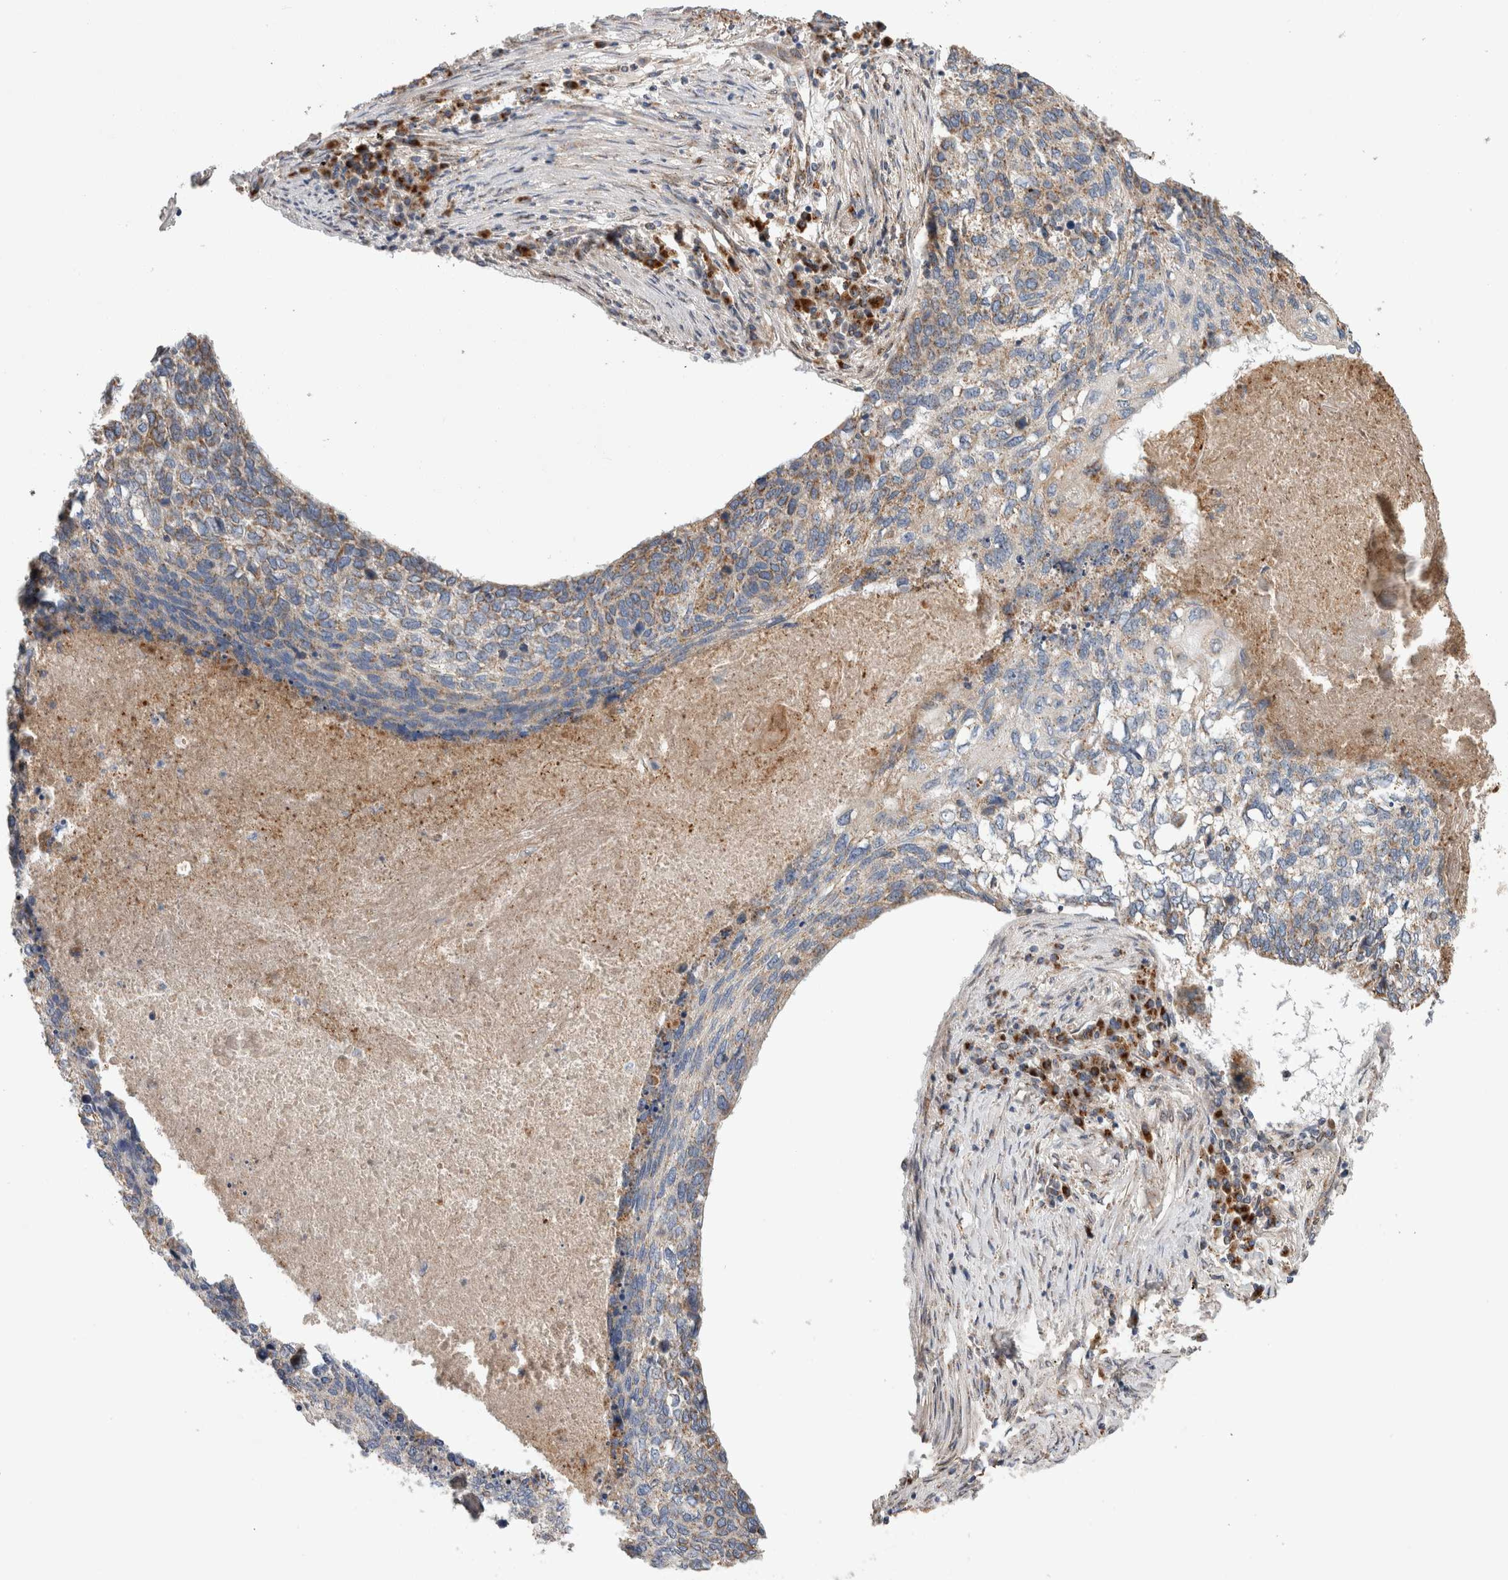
{"staining": {"intensity": "weak", "quantity": "25%-75%", "location": "cytoplasmic/membranous"}, "tissue": "lung cancer", "cell_type": "Tumor cells", "image_type": "cancer", "snomed": [{"axis": "morphology", "description": "Squamous cell carcinoma, NOS"}, {"axis": "topography", "description": "Lung"}], "caption": "This micrograph reveals immunohistochemistry staining of lung squamous cell carcinoma, with low weak cytoplasmic/membranous expression in about 25%-75% of tumor cells.", "gene": "IARS2", "patient": {"sex": "female", "age": 63}}